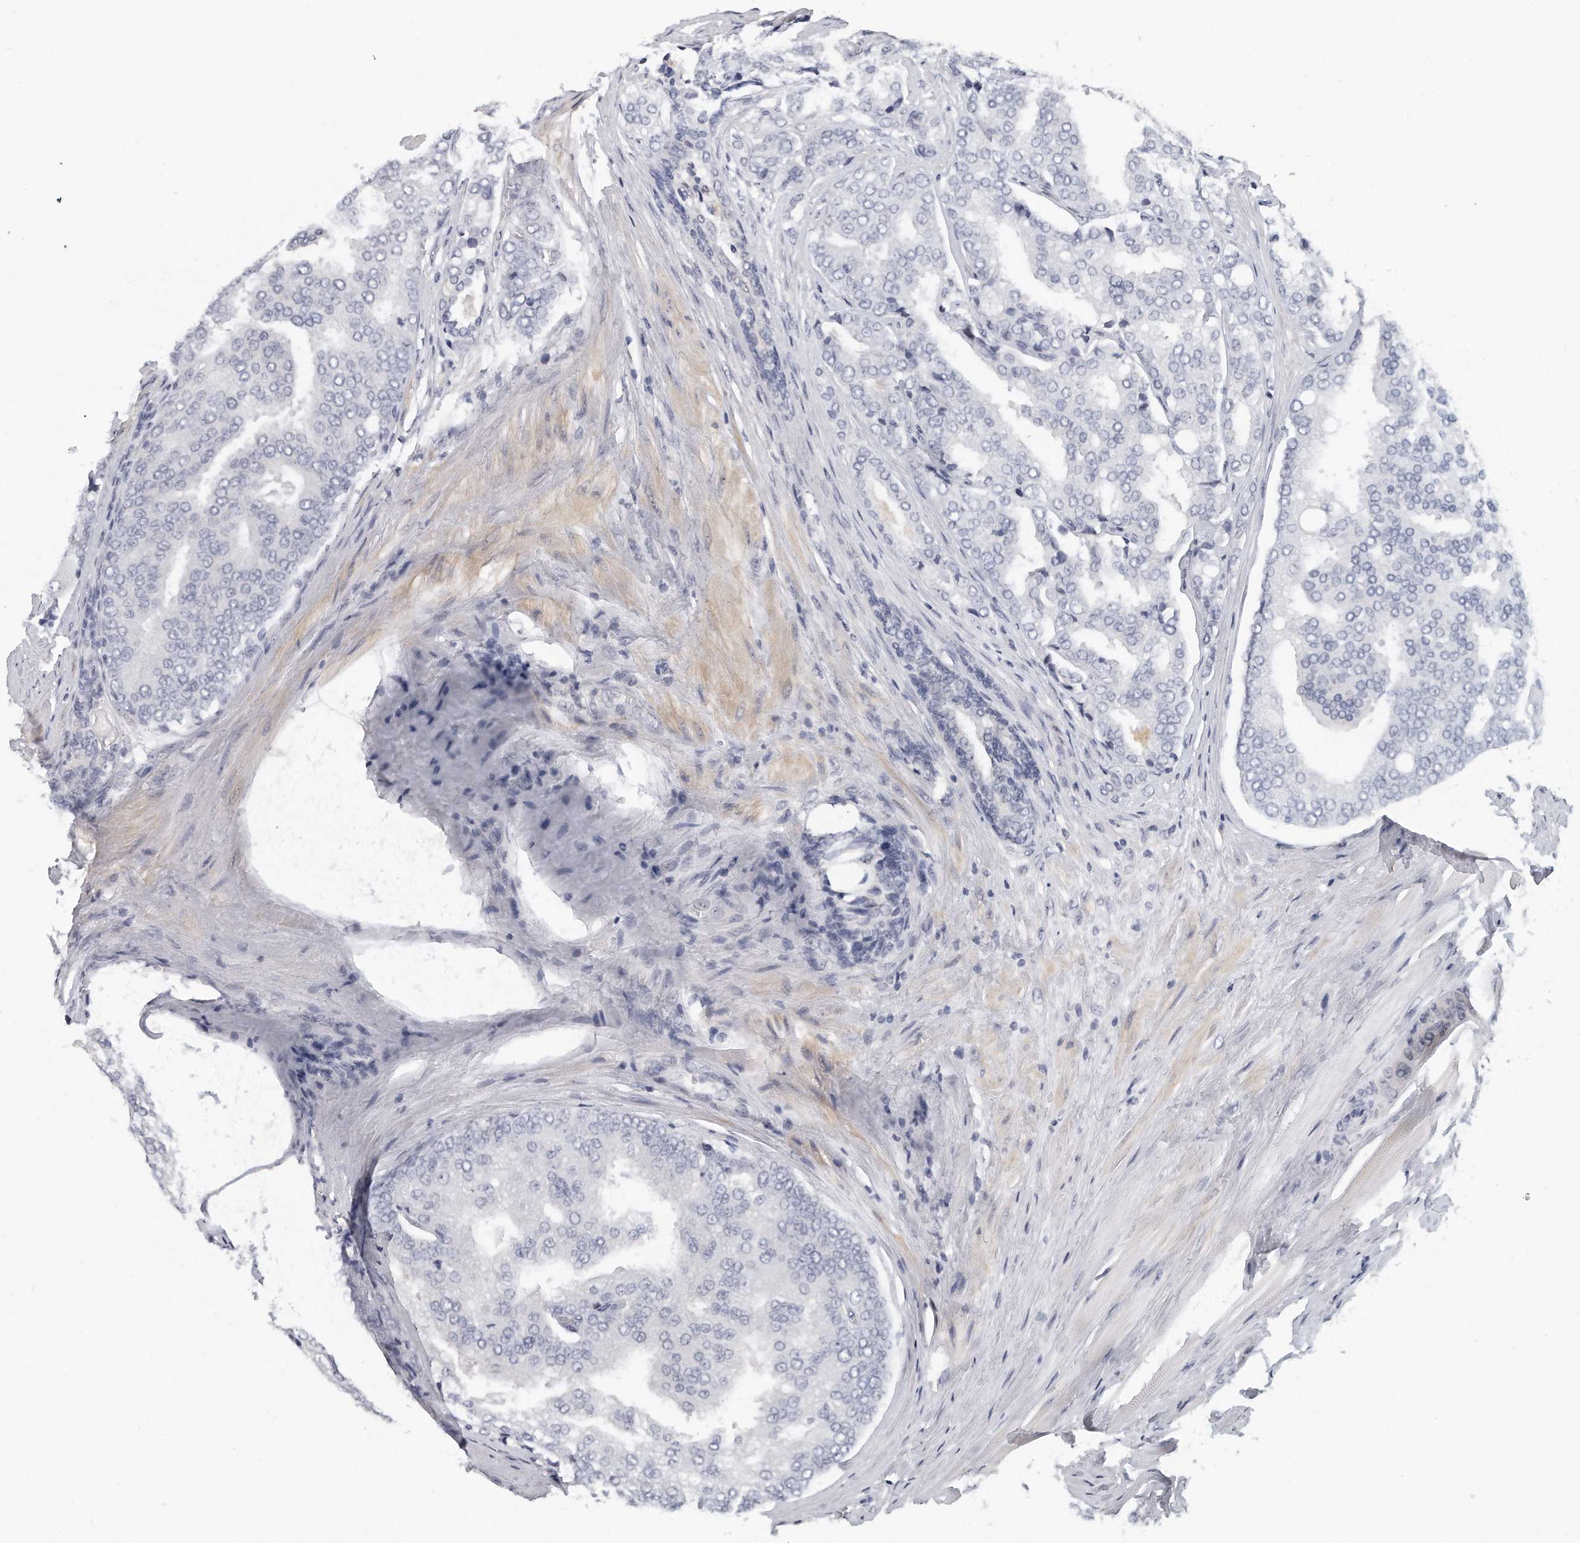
{"staining": {"intensity": "negative", "quantity": "none", "location": "none"}, "tissue": "prostate cancer", "cell_type": "Tumor cells", "image_type": "cancer", "snomed": [{"axis": "morphology", "description": "Adenocarcinoma, High grade"}, {"axis": "topography", "description": "Prostate"}], "caption": "Immunohistochemical staining of human prostate cancer (high-grade adenocarcinoma) exhibits no significant expression in tumor cells. (Brightfield microscopy of DAB immunohistochemistry at high magnification).", "gene": "TFCP2L1", "patient": {"sex": "male", "age": 50}}